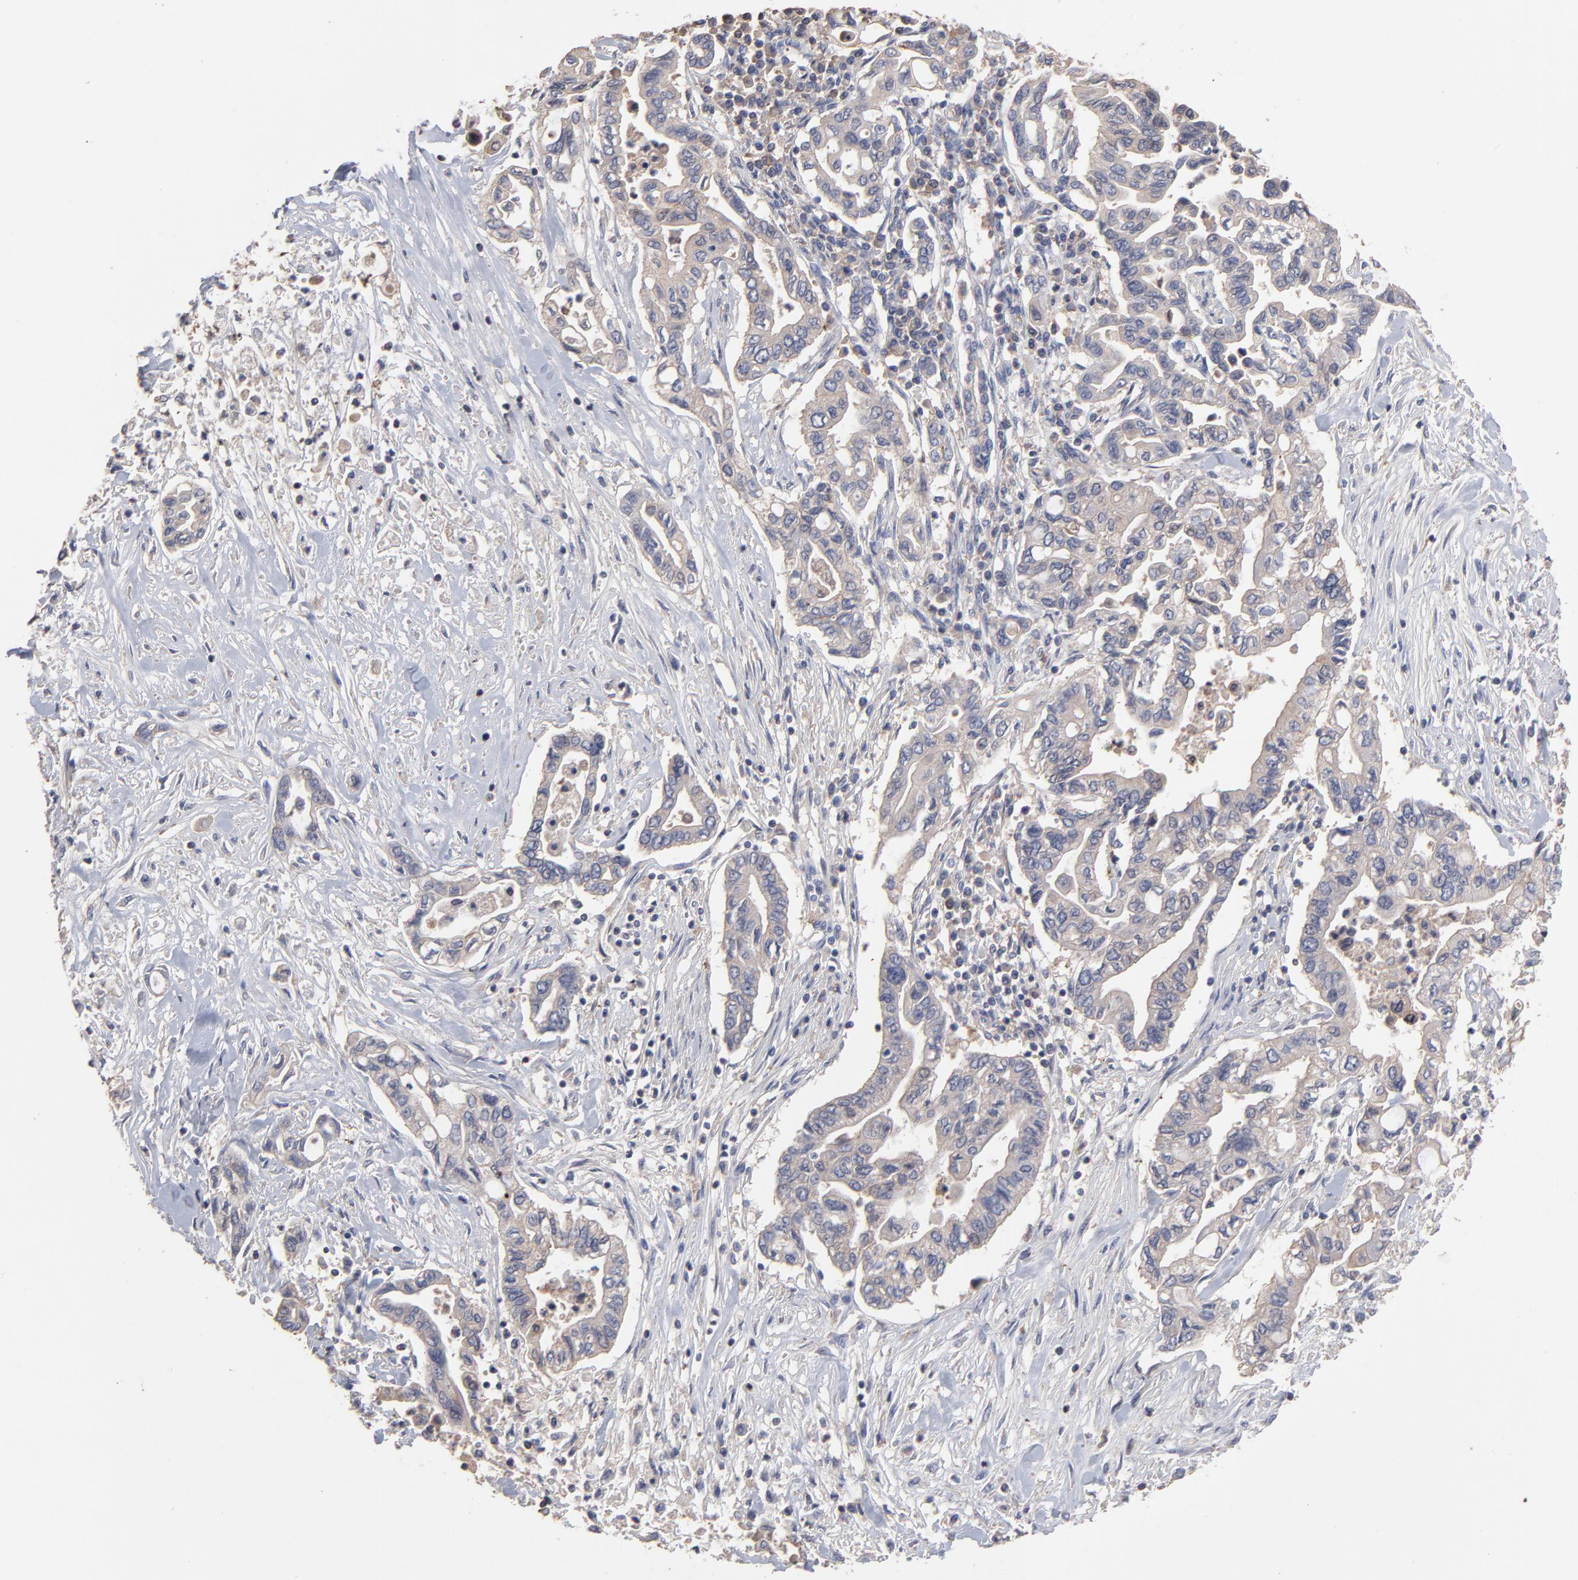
{"staining": {"intensity": "weak", "quantity": ">75%", "location": "cytoplasmic/membranous"}, "tissue": "pancreatic cancer", "cell_type": "Tumor cells", "image_type": "cancer", "snomed": [{"axis": "morphology", "description": "Adenocarcinoma, NOS"}, {"axis": "topography", "description": "Pancreas"}], "caption": "Protein expression analysis of human pancreatic adenocarcinoma reveals weak cytoplasmic/membranous expression in approximately >75% of tumor cells. (Stains: DAB (3,3'-diaminobenzidine) in brown, nuclei in blue, Microscopy: brightfield microscopy at high magnification).", "gene": "TANGO2", "patient": {"sex": "female", "age": 57}}